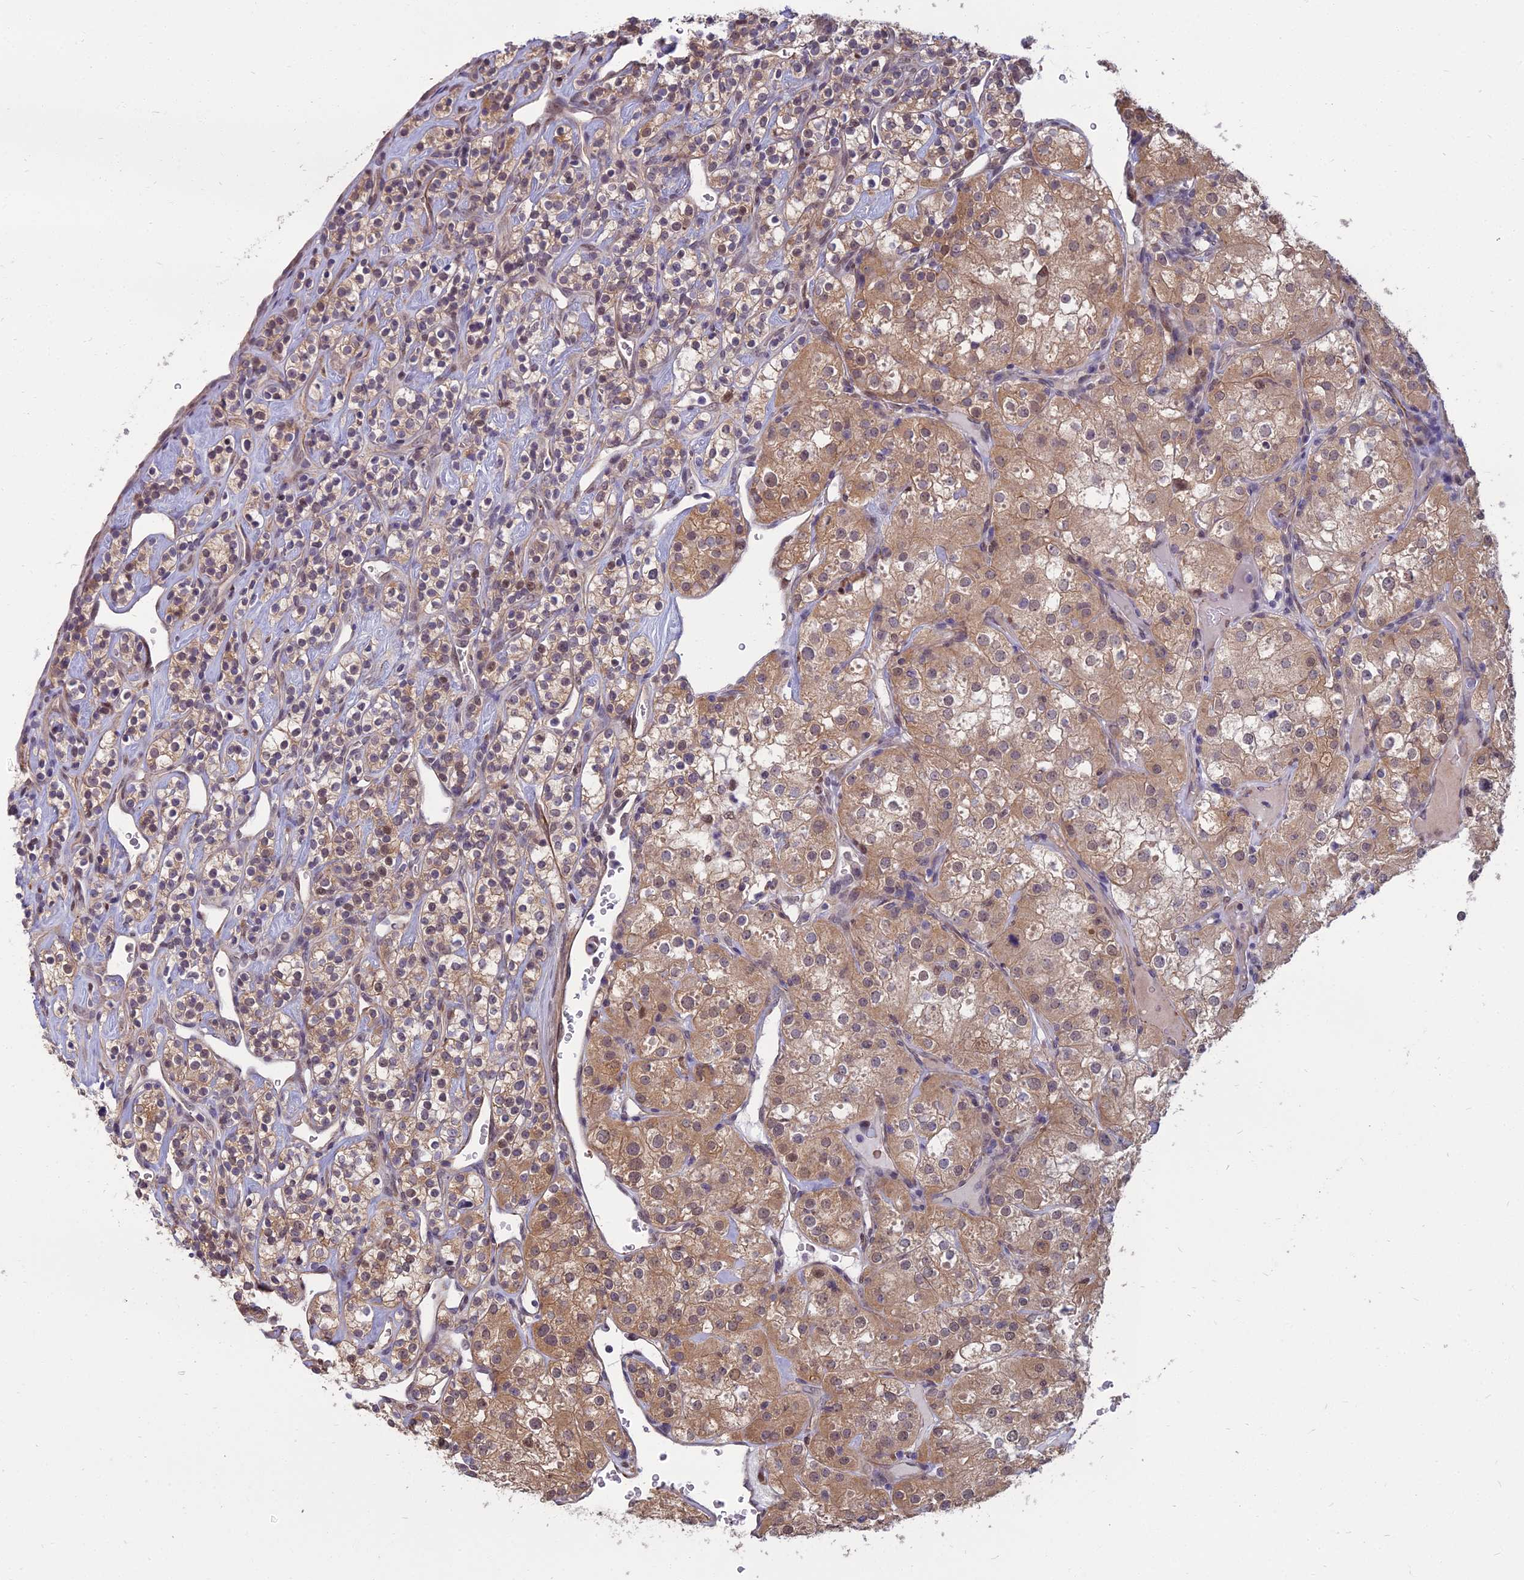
{"staining": {"intensity": "moderate", "quantity": "25%-75%", "location": "cytoplasmic/membranous,nuclear"}, "tissue": "renal cancer", "cell_type": "Tumor cells", "image_type": "cancer", "snomed": [{"axis": "morphology", "description": "Adenocarcinoma, NOS"}, {"axis": "topography", "description": "Kidney"}], "caption": "Renal cancer (adenocarcinoma) stained with immunohistochemistry (IHC) exhibits moderate cytoplasmic/membranous and nuclear expression in approximately 25%-75% of tumor cells. (IHC, brightfield microscopy, high magnification).", "gene": "NR4A3", "patient": {"sex": "male", "age": 77}}